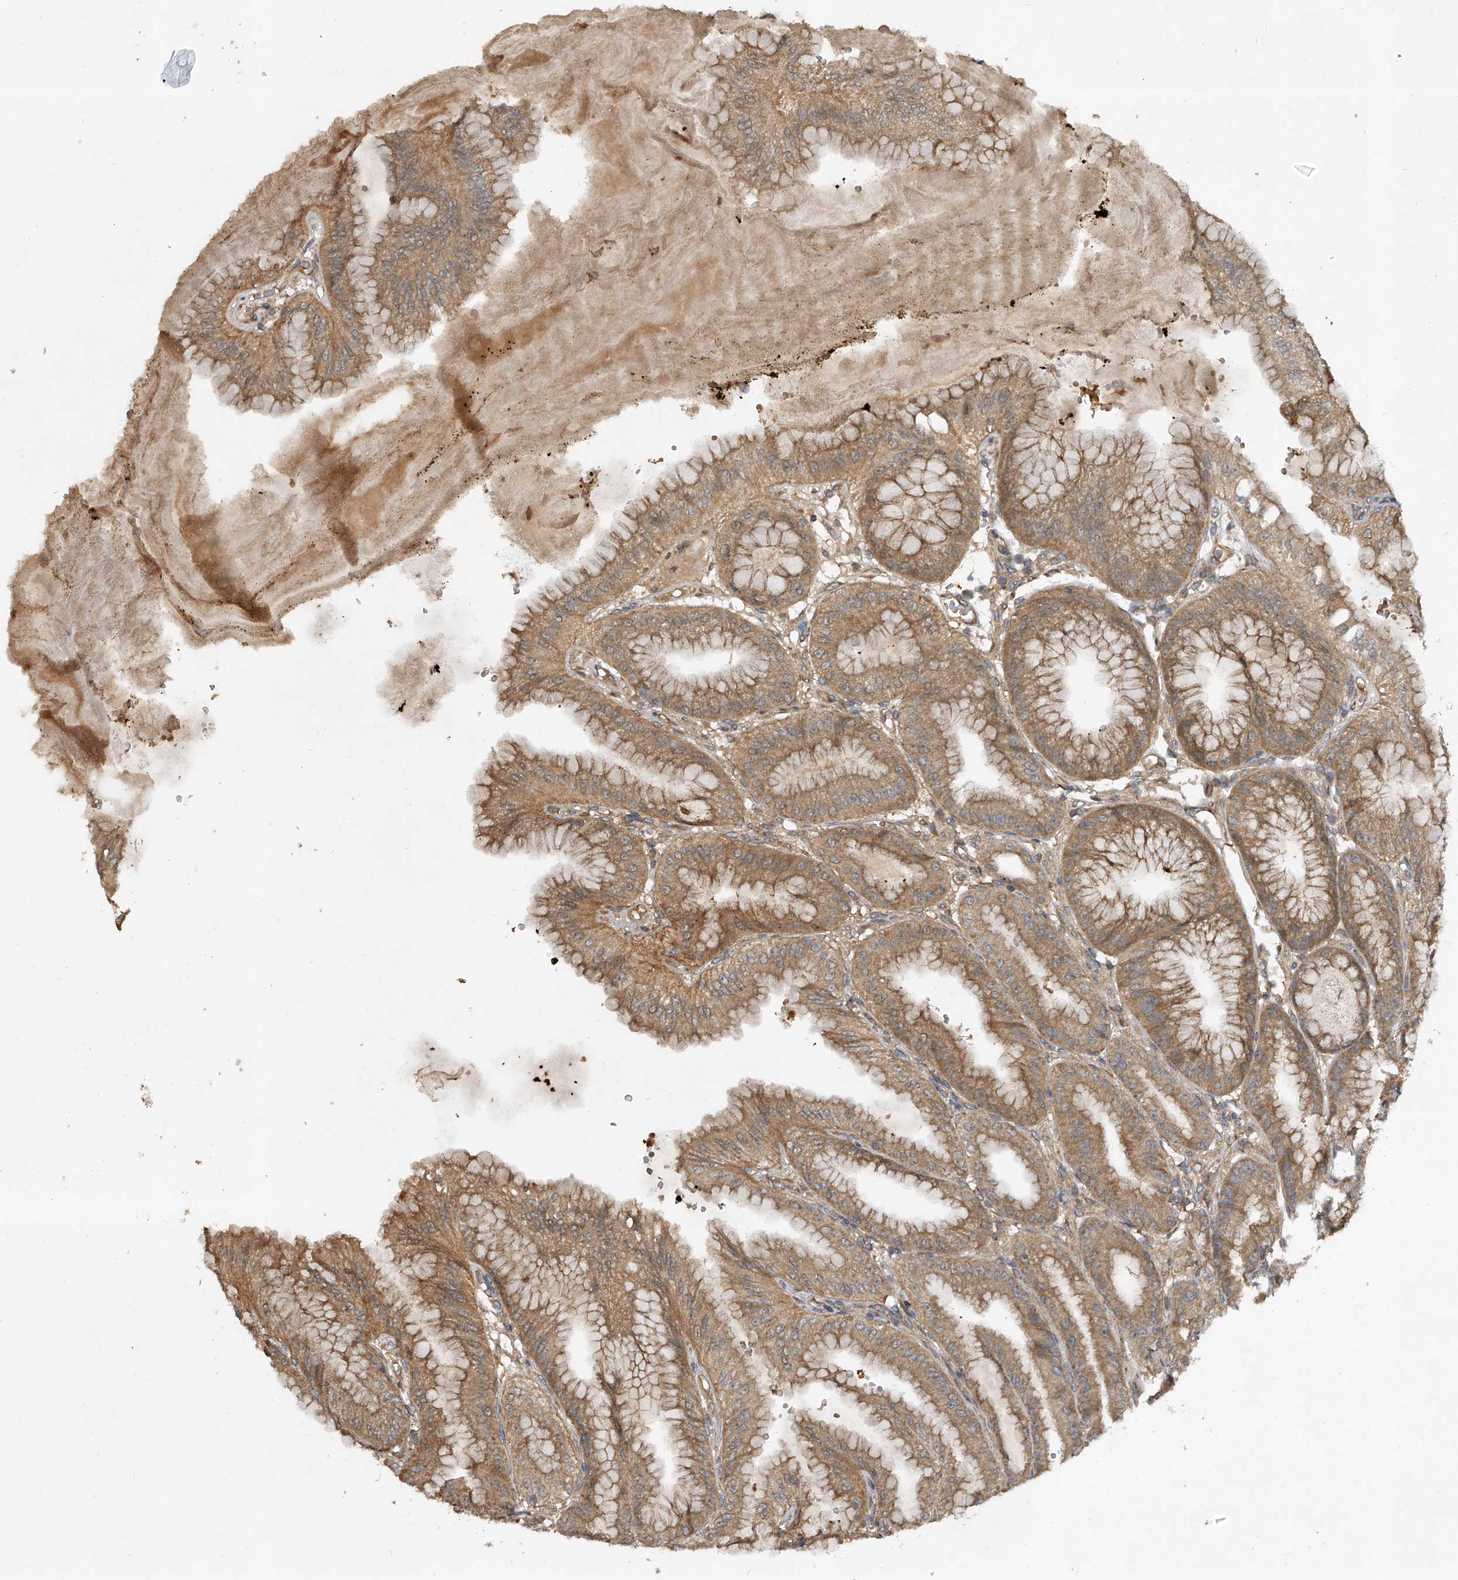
{"staining": {"intensity": "moderate", "quantity": ">75%", "location": "cytoplasmic/membranous"}, "tissue": "stomach", "cell_type": "Glandular cells", "image_type": "normal", "snomed": [{"axis": "morphology", "description": "Normal tissue, NOS"}, {"axis": "topography", "description": "Stomach, lower"}], "caption": "IHC (DAB) staining of benign stomach displays moderate cytoplasmic/membranous protein positivity in approximately >75% of glandular cells. (DAB (3,3'-diaminobenzidine) IHC with brightfield microscopy, high magnification).", "gene": "NFS1", "patient": {"sex": "male", "age": 71}}